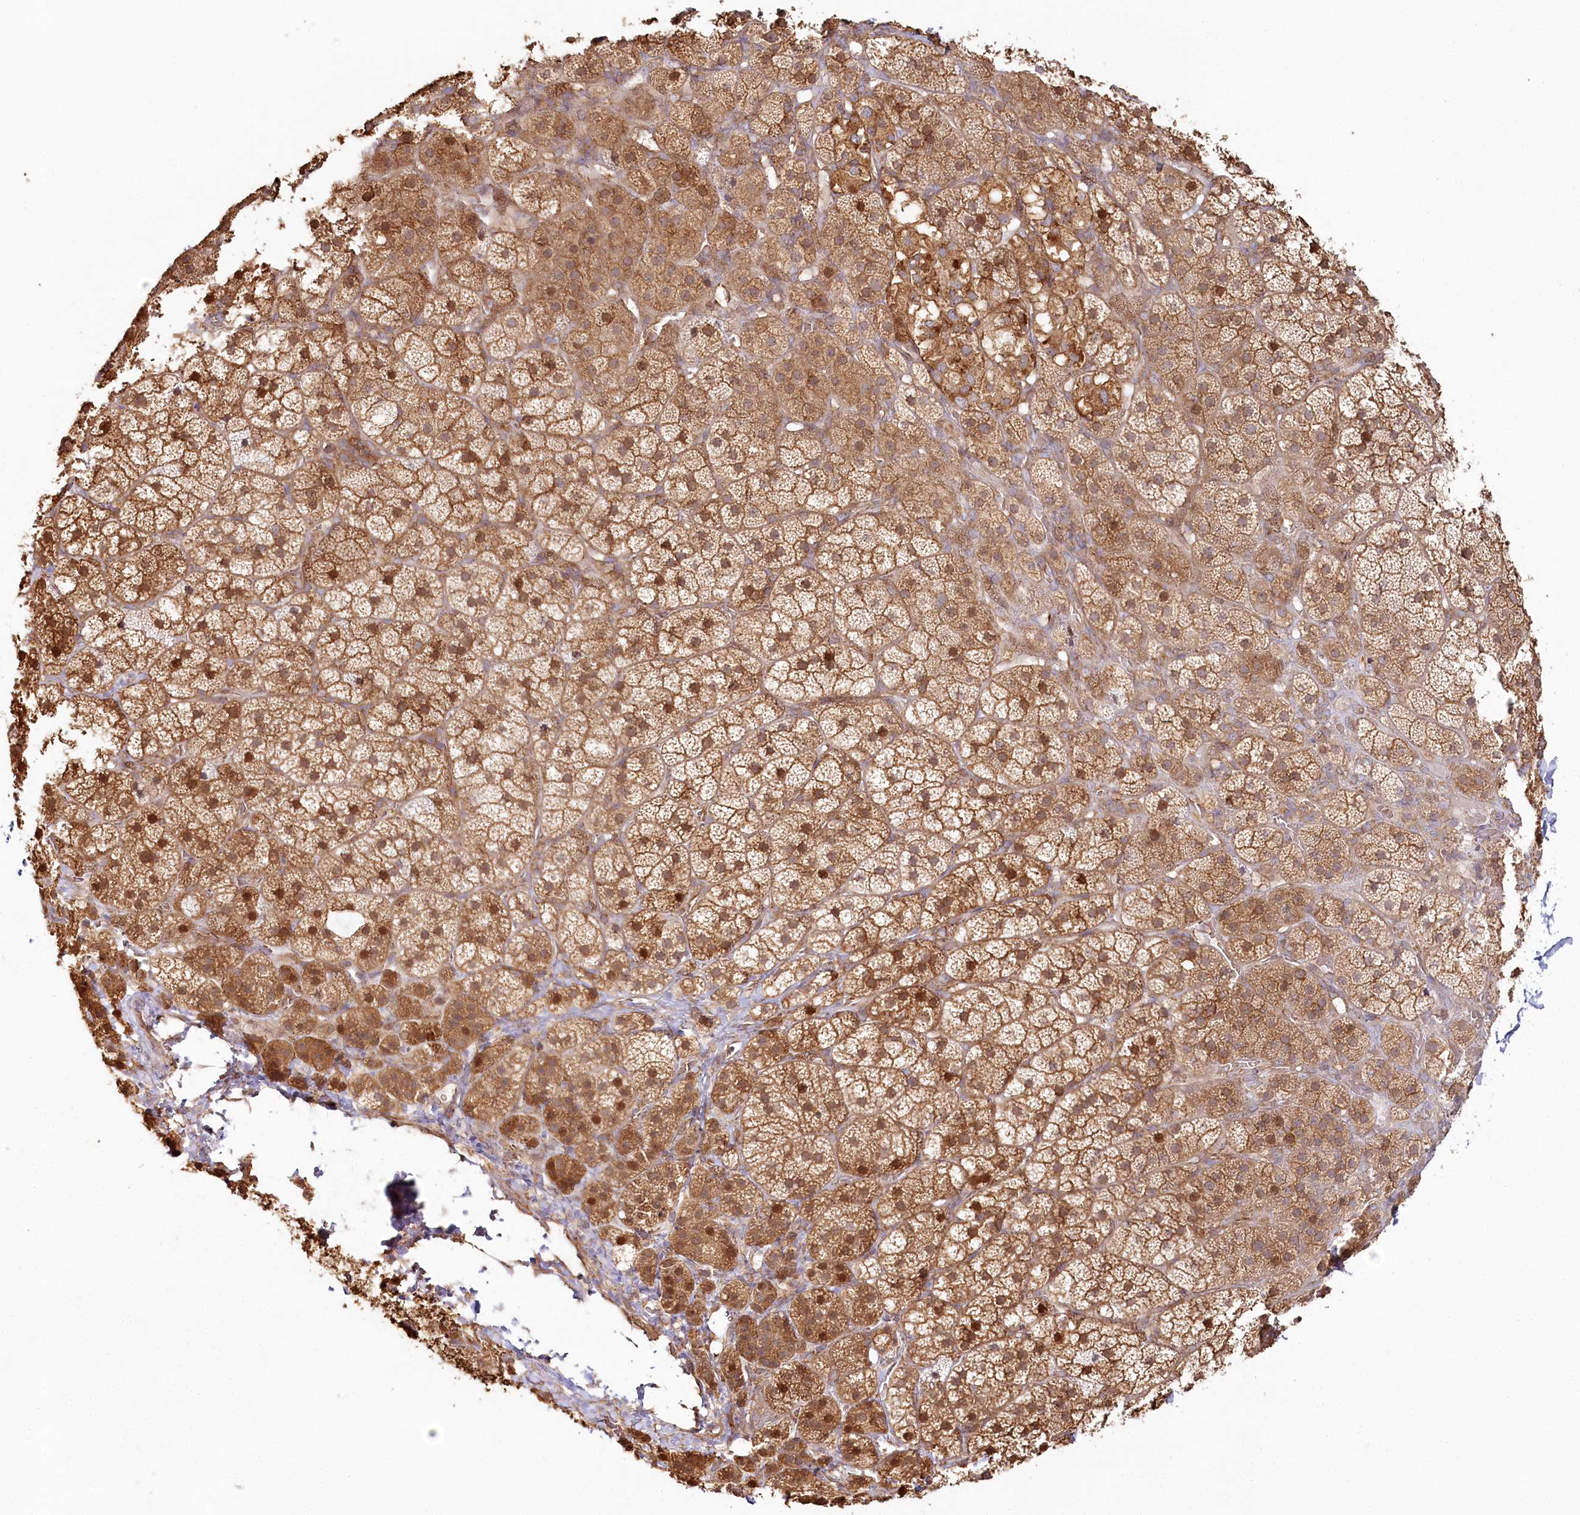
{"staining": {"intensity": "moderate", "quantity": ">75%", "location": "cytoplasmic/membranous,nuclear"}, "tissue": "adrenal gland", "cell_type": "Glandular cells", "image_type": "normal", "snomed": [{"axis": "morphology", "description": "Normal tissue, NOS"}, {"axis": "topography", "description": "Adrenal gland"}], "caption": "IHC micrograph of unremarkable adrenal gland stained for a protein (brown), which demonstrates medium levels of moderate cytoplasmic/membranous,nuclear positivity in about >75% of glandular cells.", "gene": "OTUD4", "patient": {"sex": "female", "age": 44}}